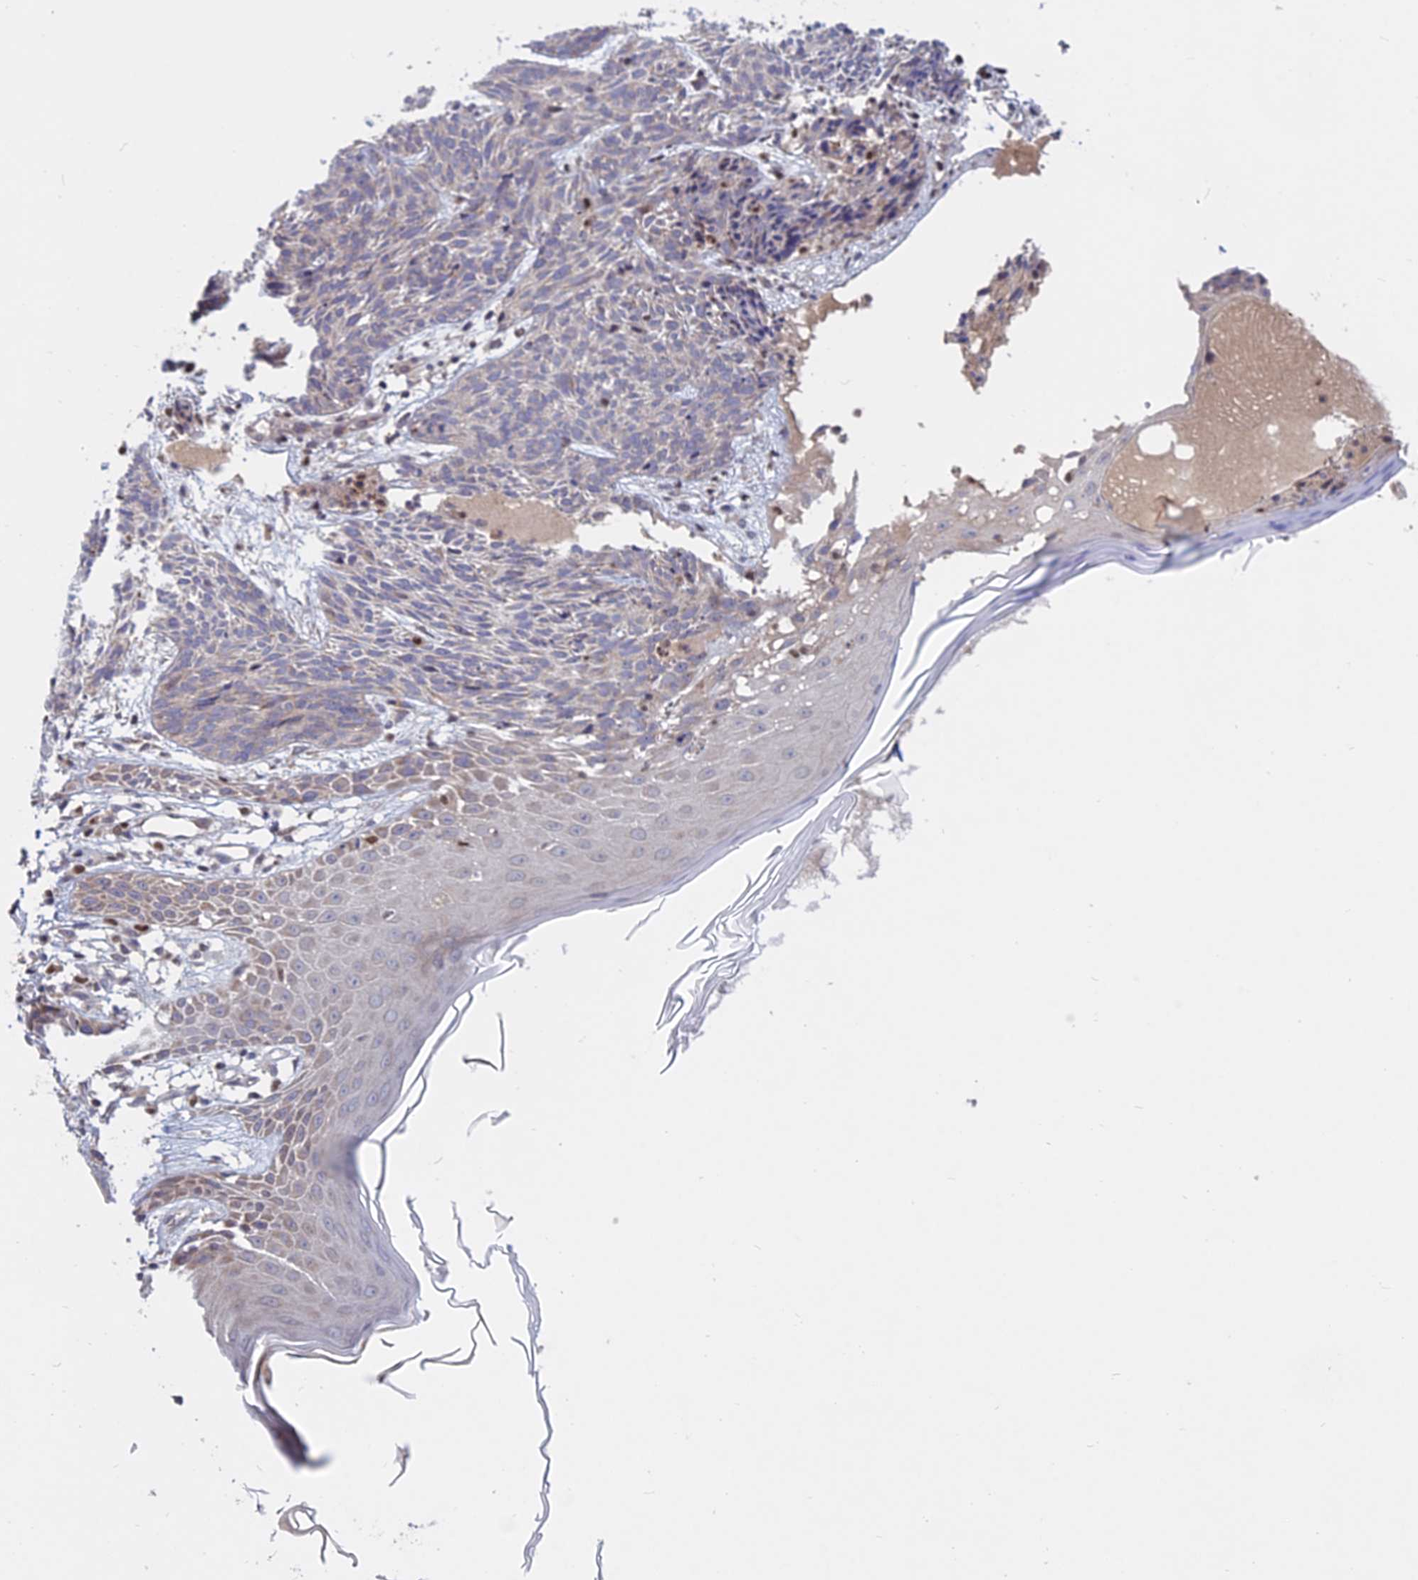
{"staining": {"intensity": "negative", "quantity": "none", "location": "none"}, "tissue": "skin cancer", "cell_type": "Tumor cells", "image_type": "cancer", "snomed": [{"axis": "morphology", "description": "Basal cell carcinoma"}, {"axis": "topography", "description": "Skin"}], "caption": "DAB immunohistochemical staining of human skin basal cell carcinoma shows no significant staining in tumor cells. (DAB (3,3'-diaminobenzidine) IHC with hematoxylin counter stain).", "gene": "TMEM208", "patient": {"sex": "female", "age": 66}}